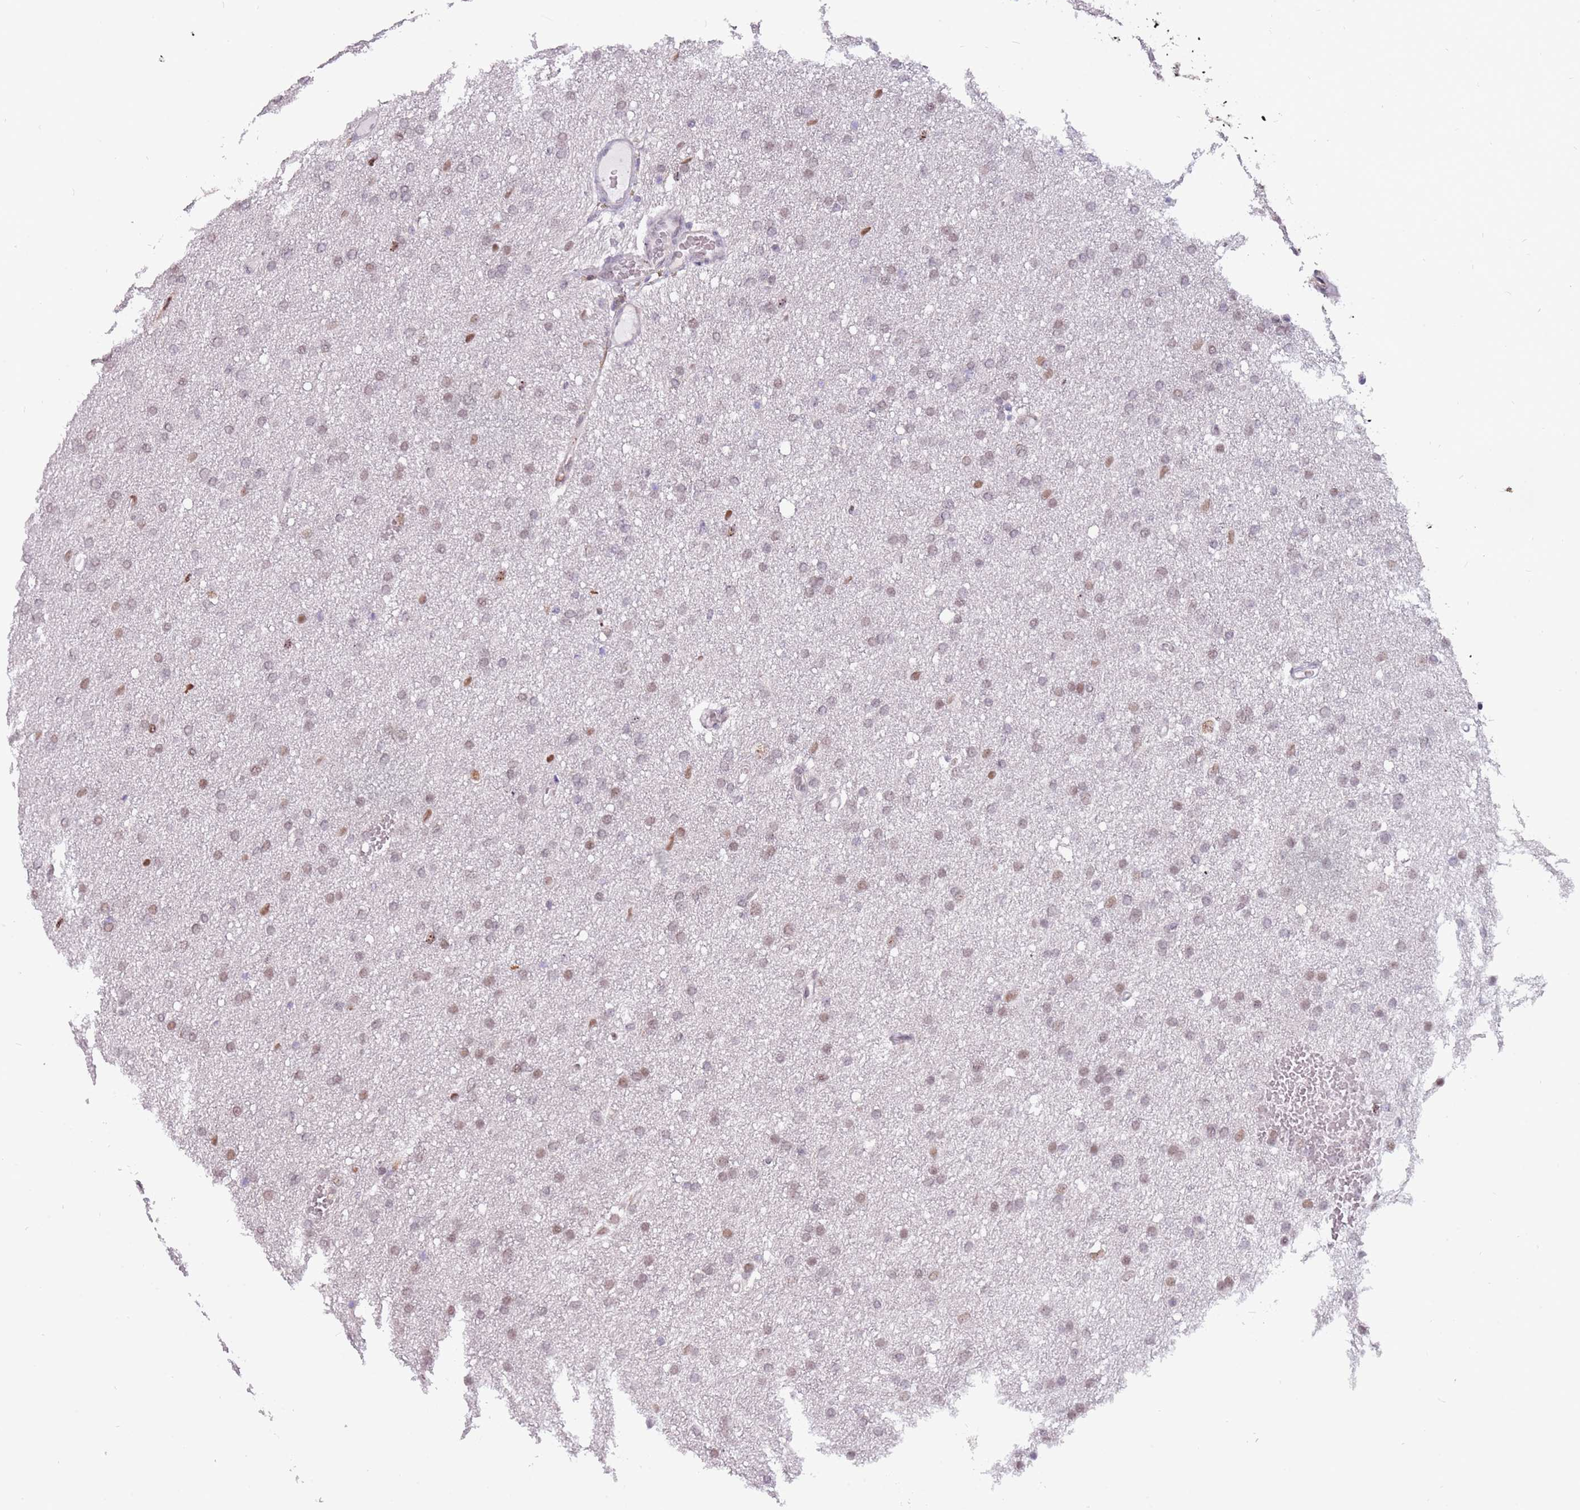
{"staining": {"intensity": "moderate", "quantity": "25%-75%", "location": "nuclear"}, "tissue": "glioma", "cell_type": "Tumor cells", "image_type": "cancer", "snomed": [{"axis": "morphology", "description": "Glioma, malignant, High grade"}, {"axis": "topography", "description": "Cerebral cortex"}], "caption": "Malignant glioma (high-grade) was stained to show a protein in brown. There is medium levels of moderate nuclear staining in approximately 25%-75% of tumor cells. (DAB (3,3'-diaminobenzidine) = brown stain, brightfield microscopy at high magnification).", "gene": "BARD1", "patient": {"sex": "female", "age": 36}}